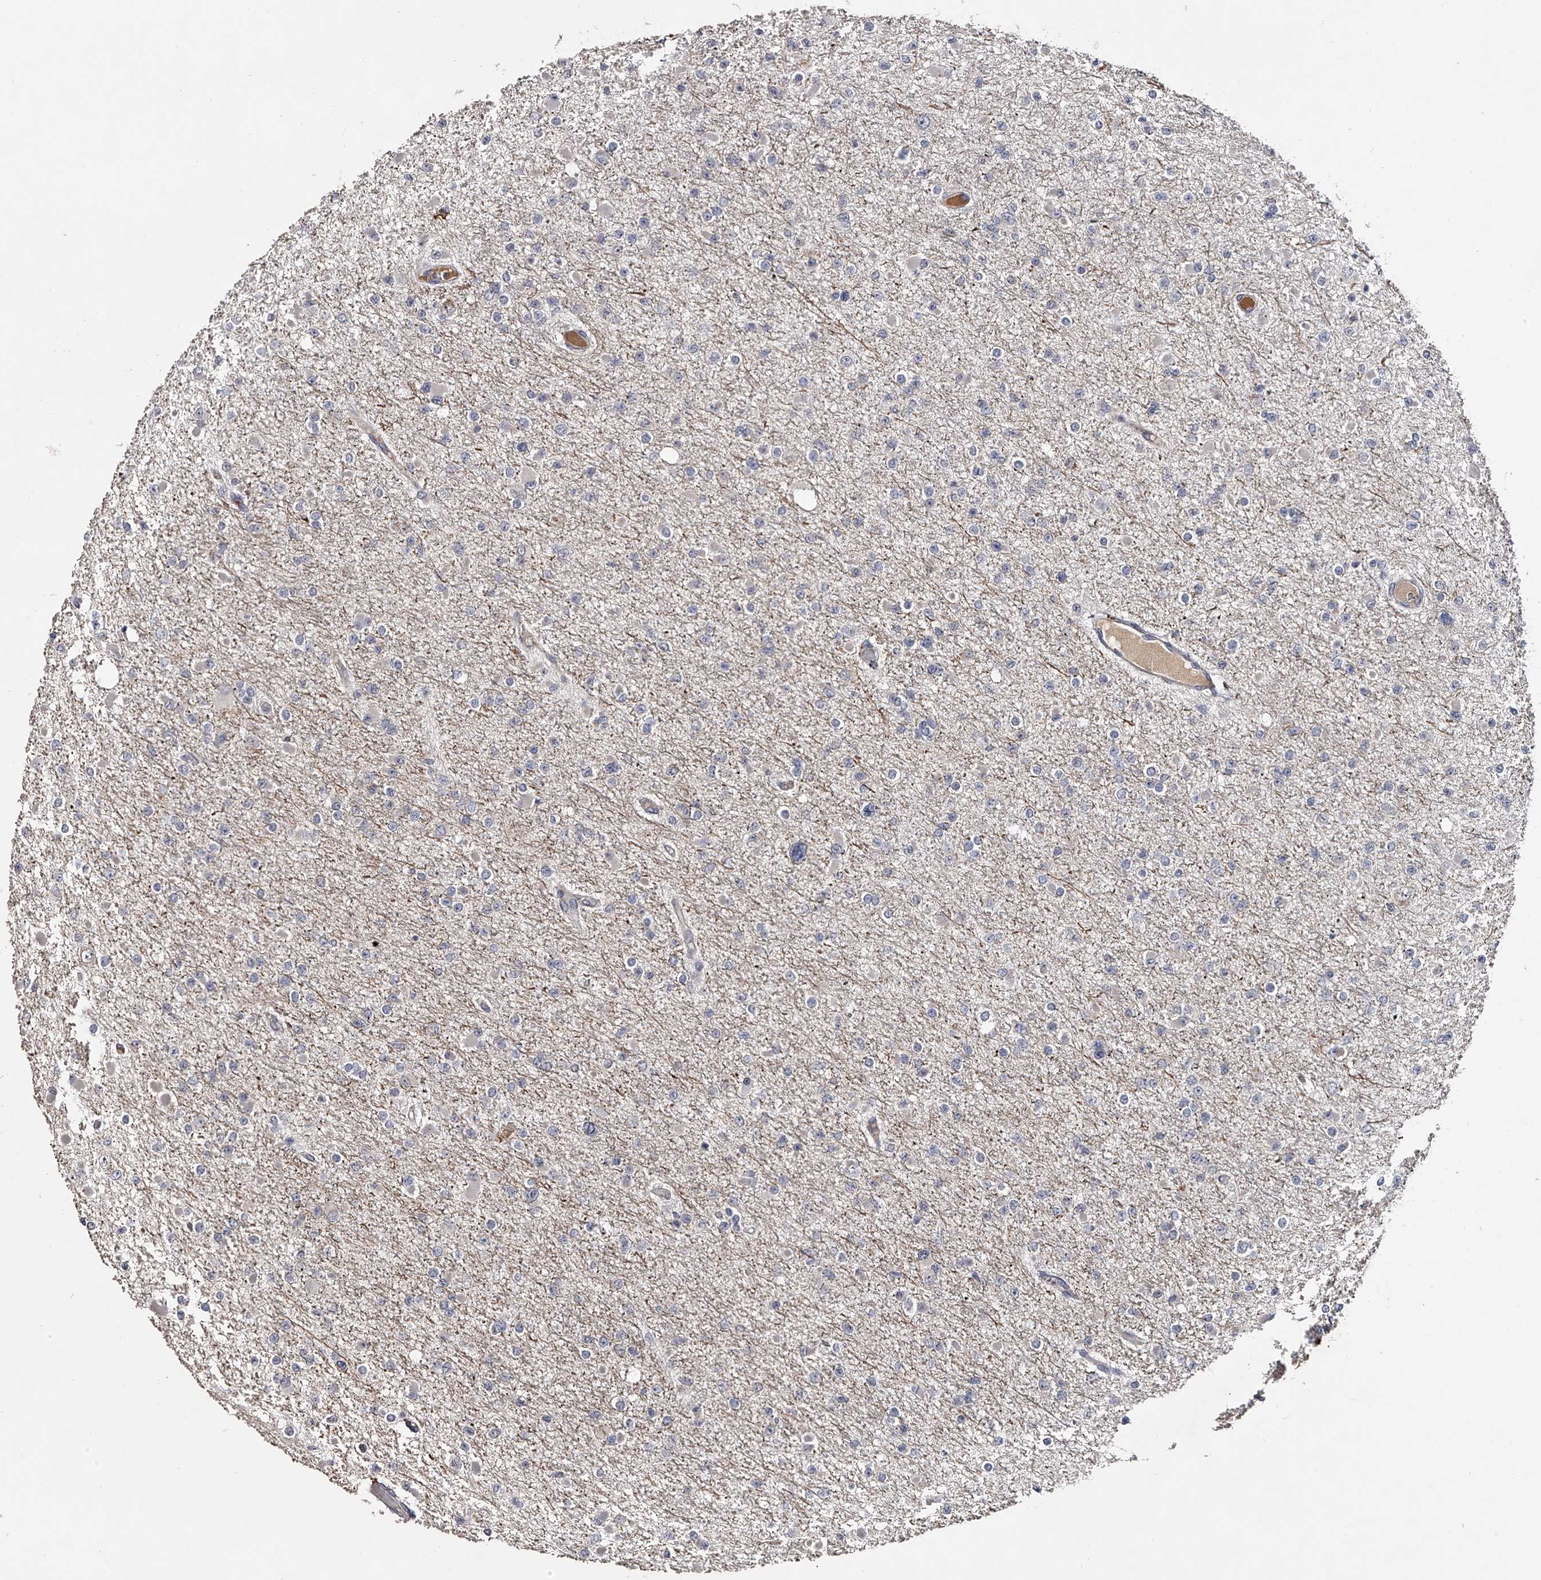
{"staining": {"intensity": "negative", "quantity": "none", "location": "none"}, "tissue": "glioma", "cell_type": "Tumor cells", "image_type": "cancer", "snomed": [{"axis": "morphology", "description": "Glioma, malignant, Low grade"}, {"axis": "topography", "description": "Brain"}], "caption": "High power microscopy image of an immunohistochemistry (IHC) histopathology image of malignant low-grade glioma, revealing no significant expression in tumor cells.", "gene": "MDN1", "patient": {"sex": "female", "age": 22}}